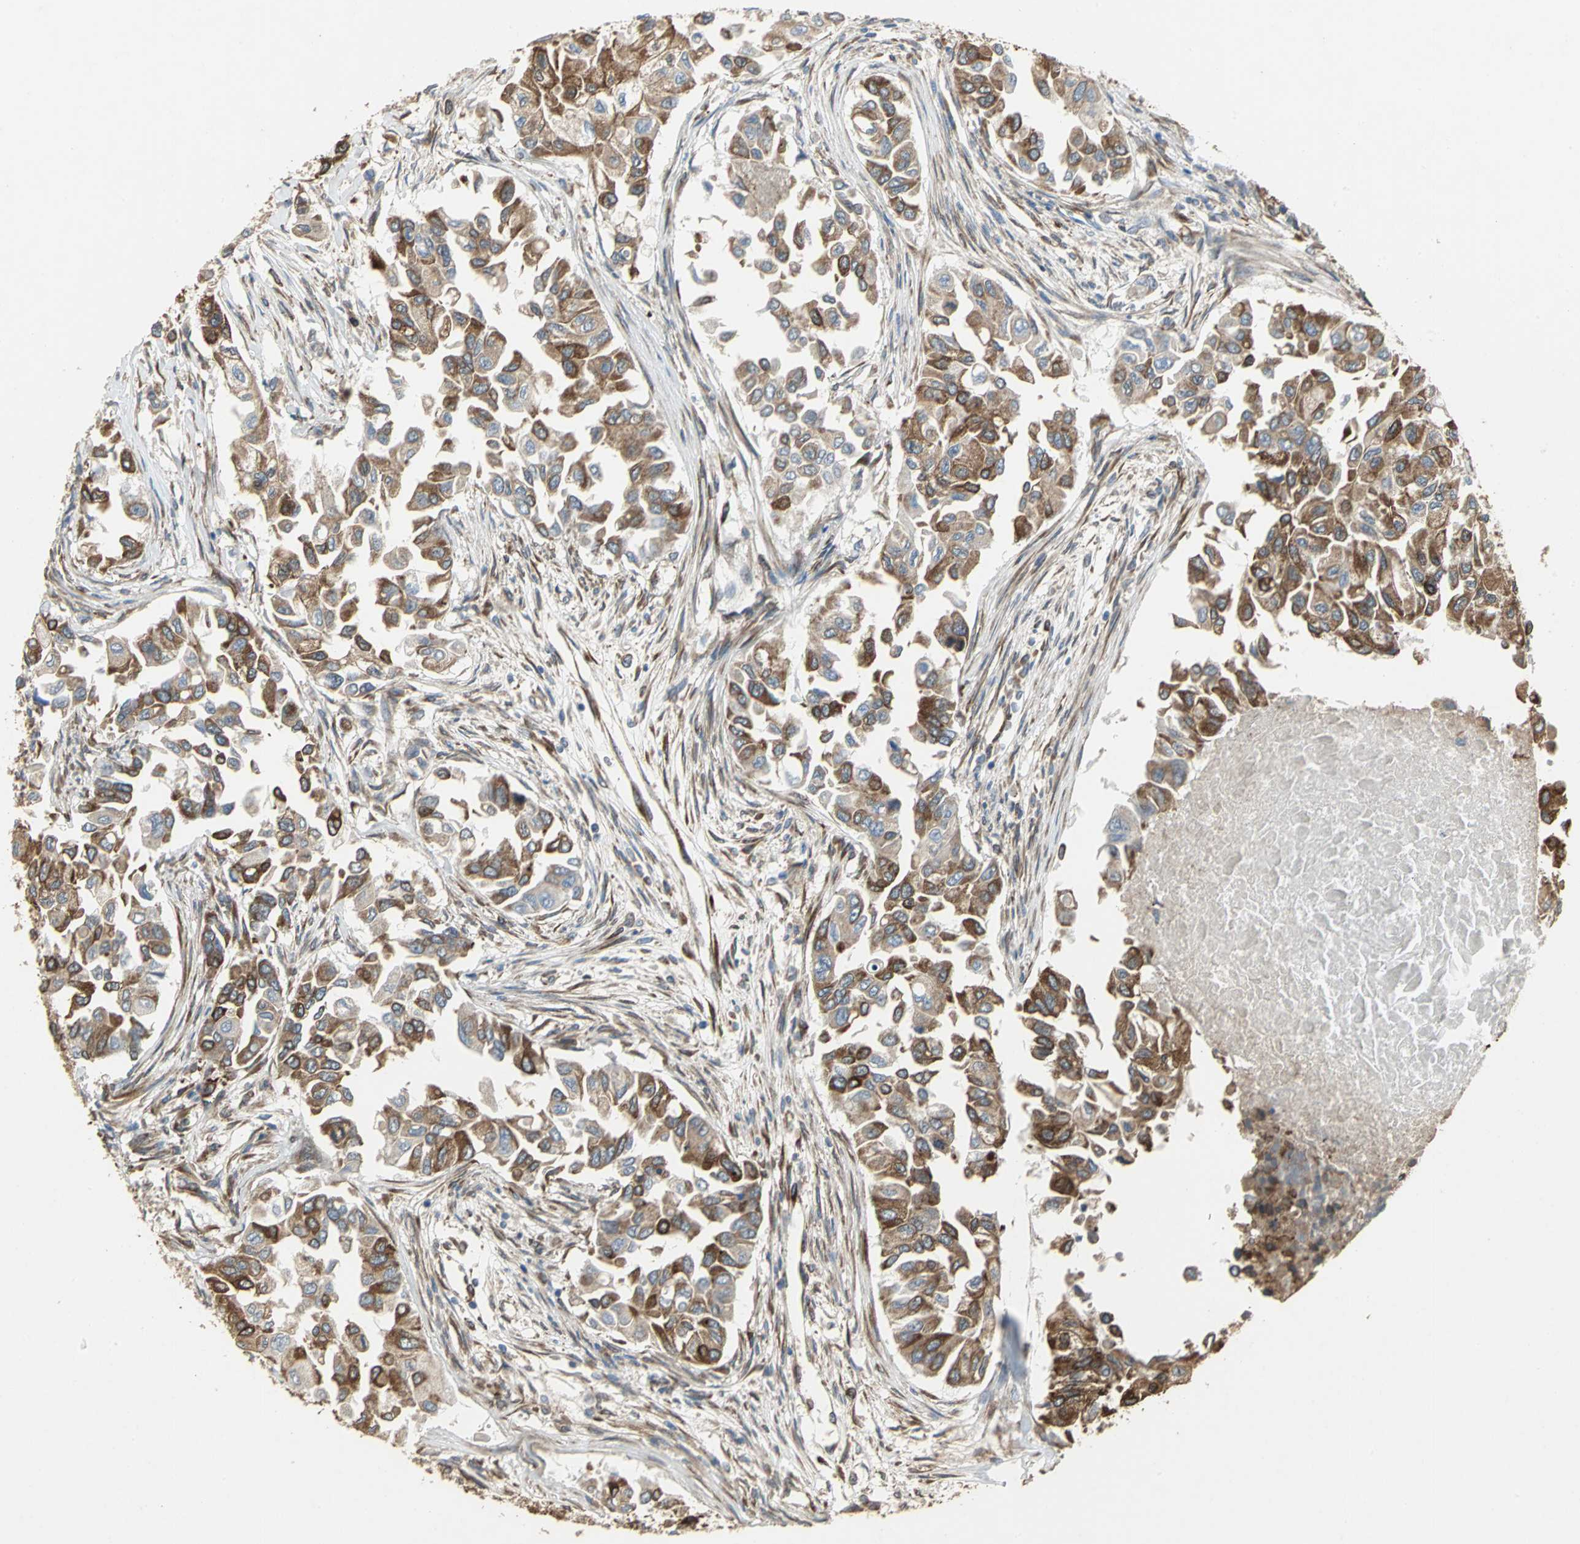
{"staining": {"intensity": "moderate", "quantity": ">75%", "location": "cytoplasmic/membranous"}, "tissue": "breast cancer", "cell_type": "Tumor cells", "image_type": "cancer", "snomed": [{"axis": "morphology", "description": "Normal tissue, NOS"}, {"axis": "morphology", "description": "Duct carcinoma"}, {"axis": "topography", "description": "Breast"}], "caption": "A high-resolution image shows IHC staining of breast cancer (infiltrating ductal carcinoma), which reveals moderate cytoplasmic/membranous positivity in approximately >75% of tumor cells.", "gene": "SYVN1", "patient": {"sex": "female", "age": 49}}